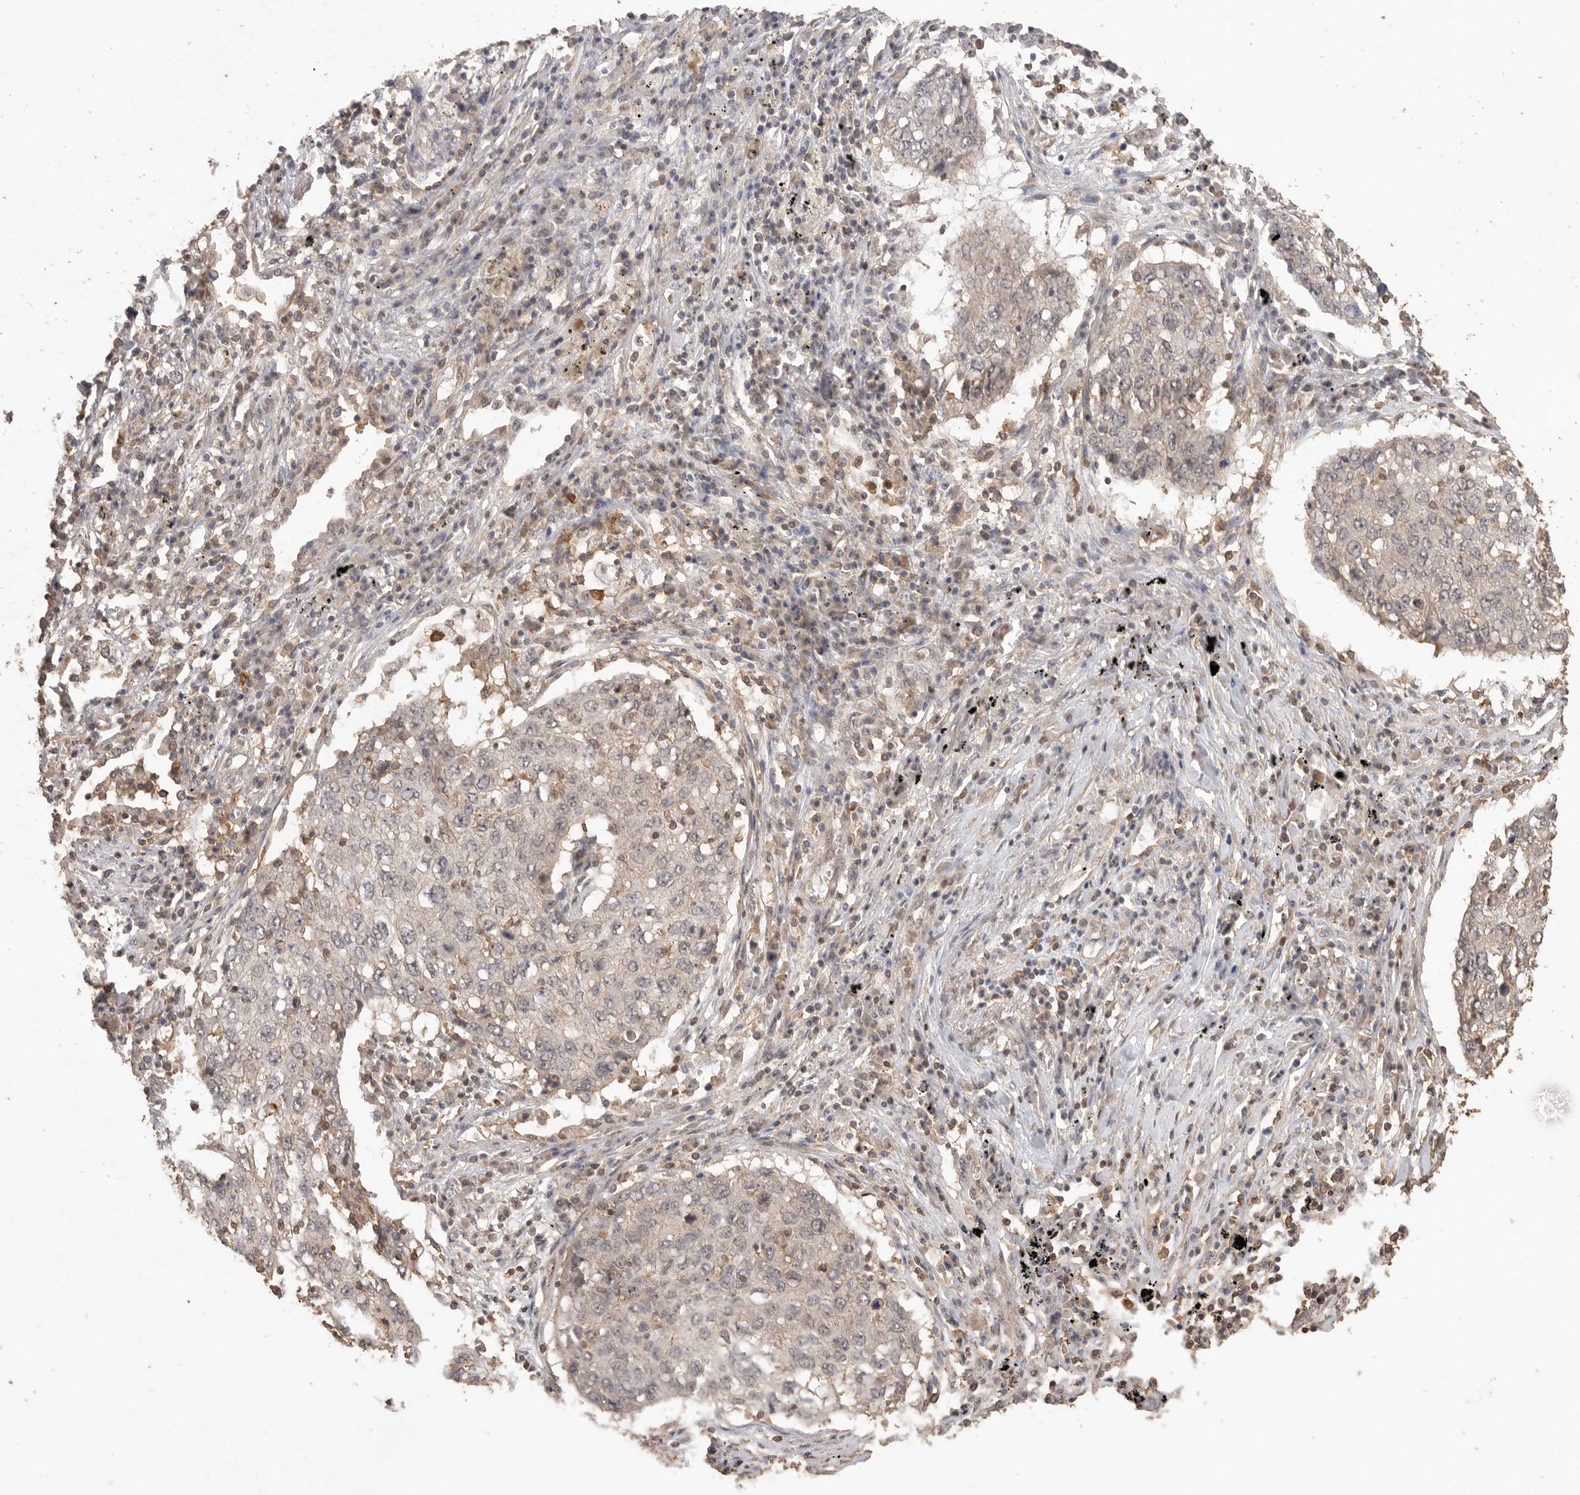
{"staining": {"intensity": "negative", "quantity": "none", "location": "none"}, "tissue": "lung cancer", "cell_type": "Tumor cells", "image_type": "cancer", "snomed": [{"axis": "morphology", "description": "Squamous cell carcinoma, NOS"}, {"axis": "topography", "description": "Lung"}], "caption": "An immunohistochemistry image of lung squamous cell carcinoma is shown. There is no staining in tumor cells of lung squamous cell carcinoma.", "gene": "MAP2K1", "patient": {"sex": "female", "age": 63}}